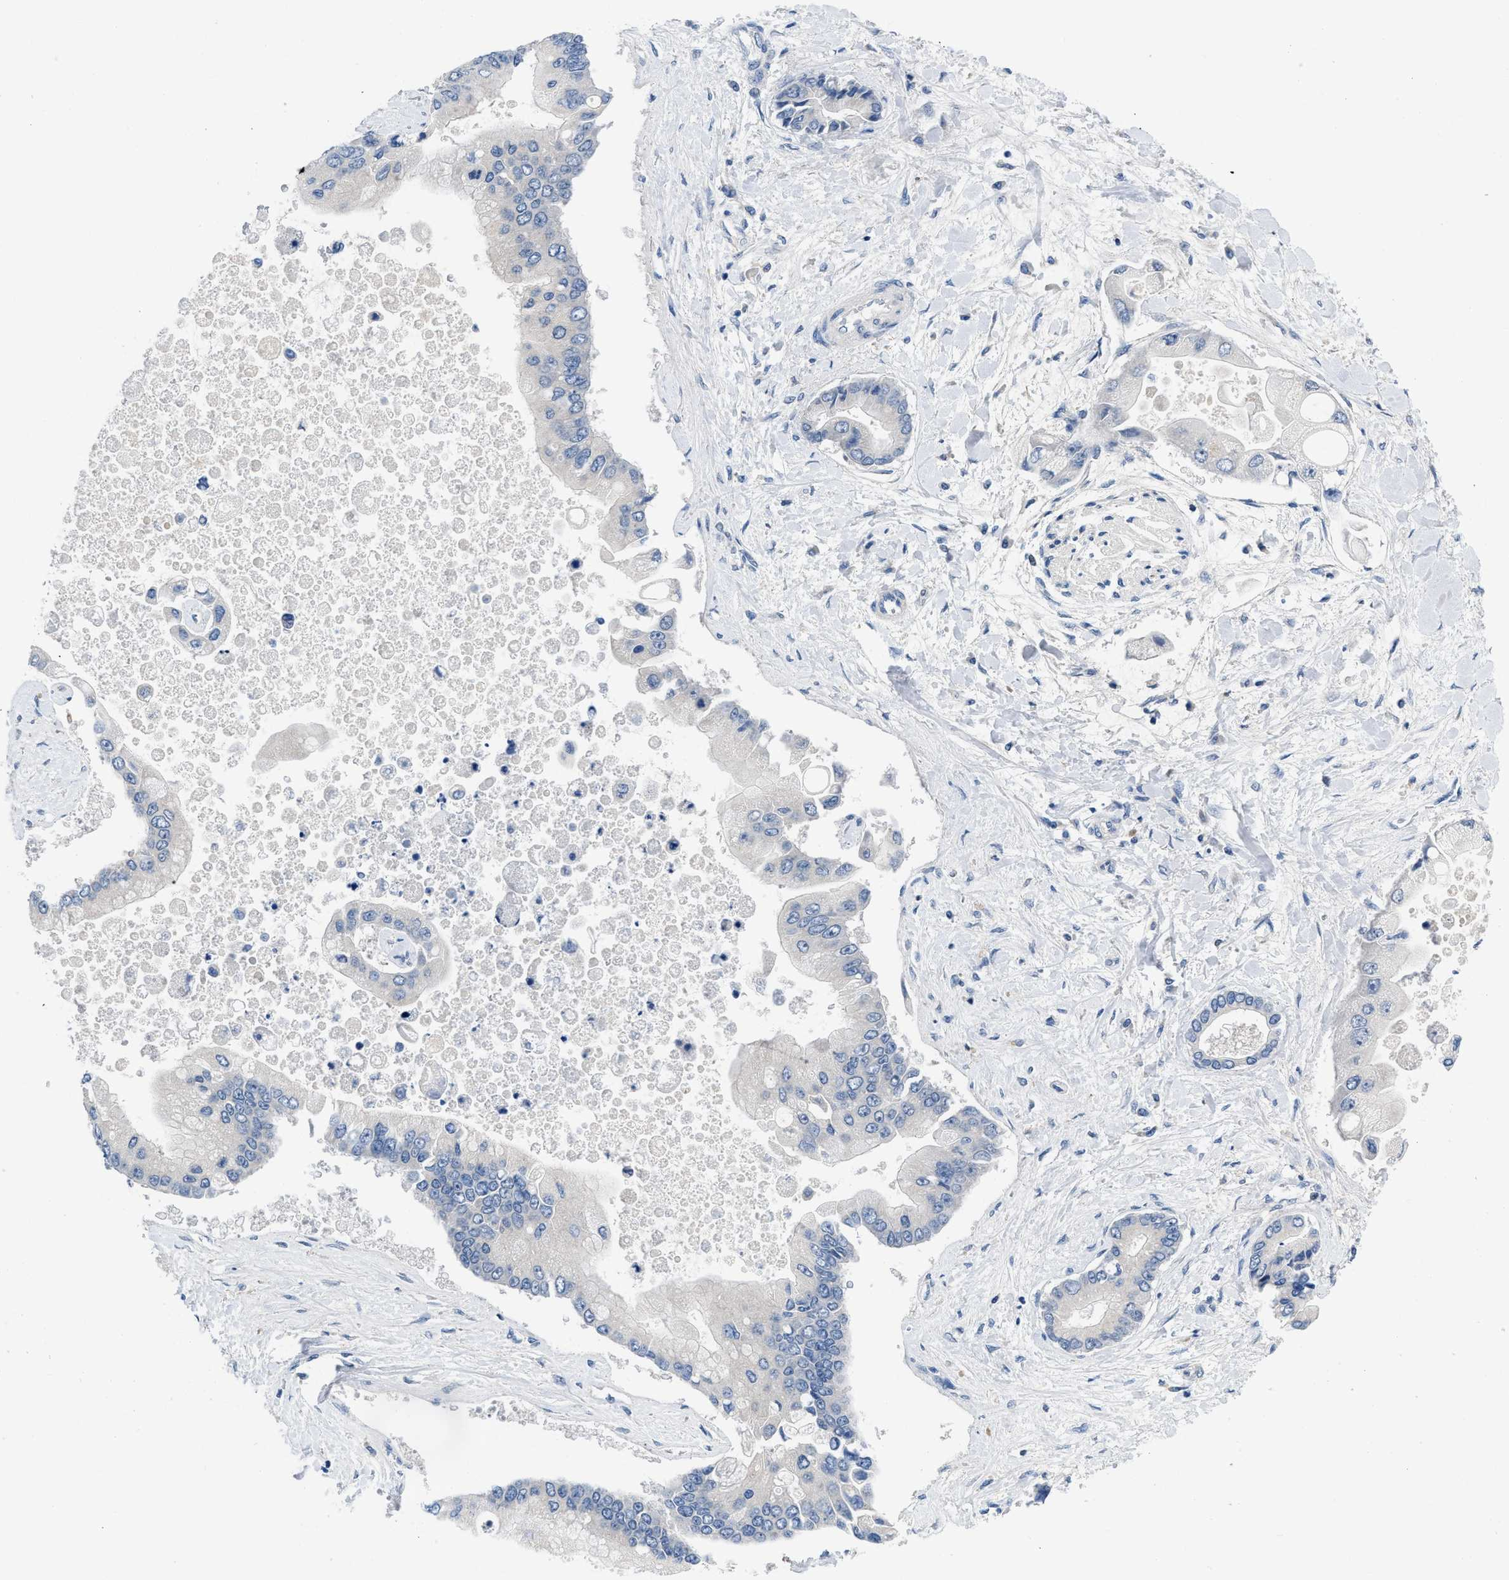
{"staining": {"intensity": "negative", "quantity": "none", "location": "none"}, "tissue": "liver cancer", "cell_type": "Tumor cells", "image_type": "cancer", "snomed": [{"axis": "morphology", "description": "Cholangiocarcinoma"}, {"axis": "topography", "description": "Liver"}], "caption": "Immunohistochemical staining of human liver cancer exhibits no significant staining in tumor cells.", "gene": "PYY", "patient": {"sex": "male", "age": 50}}